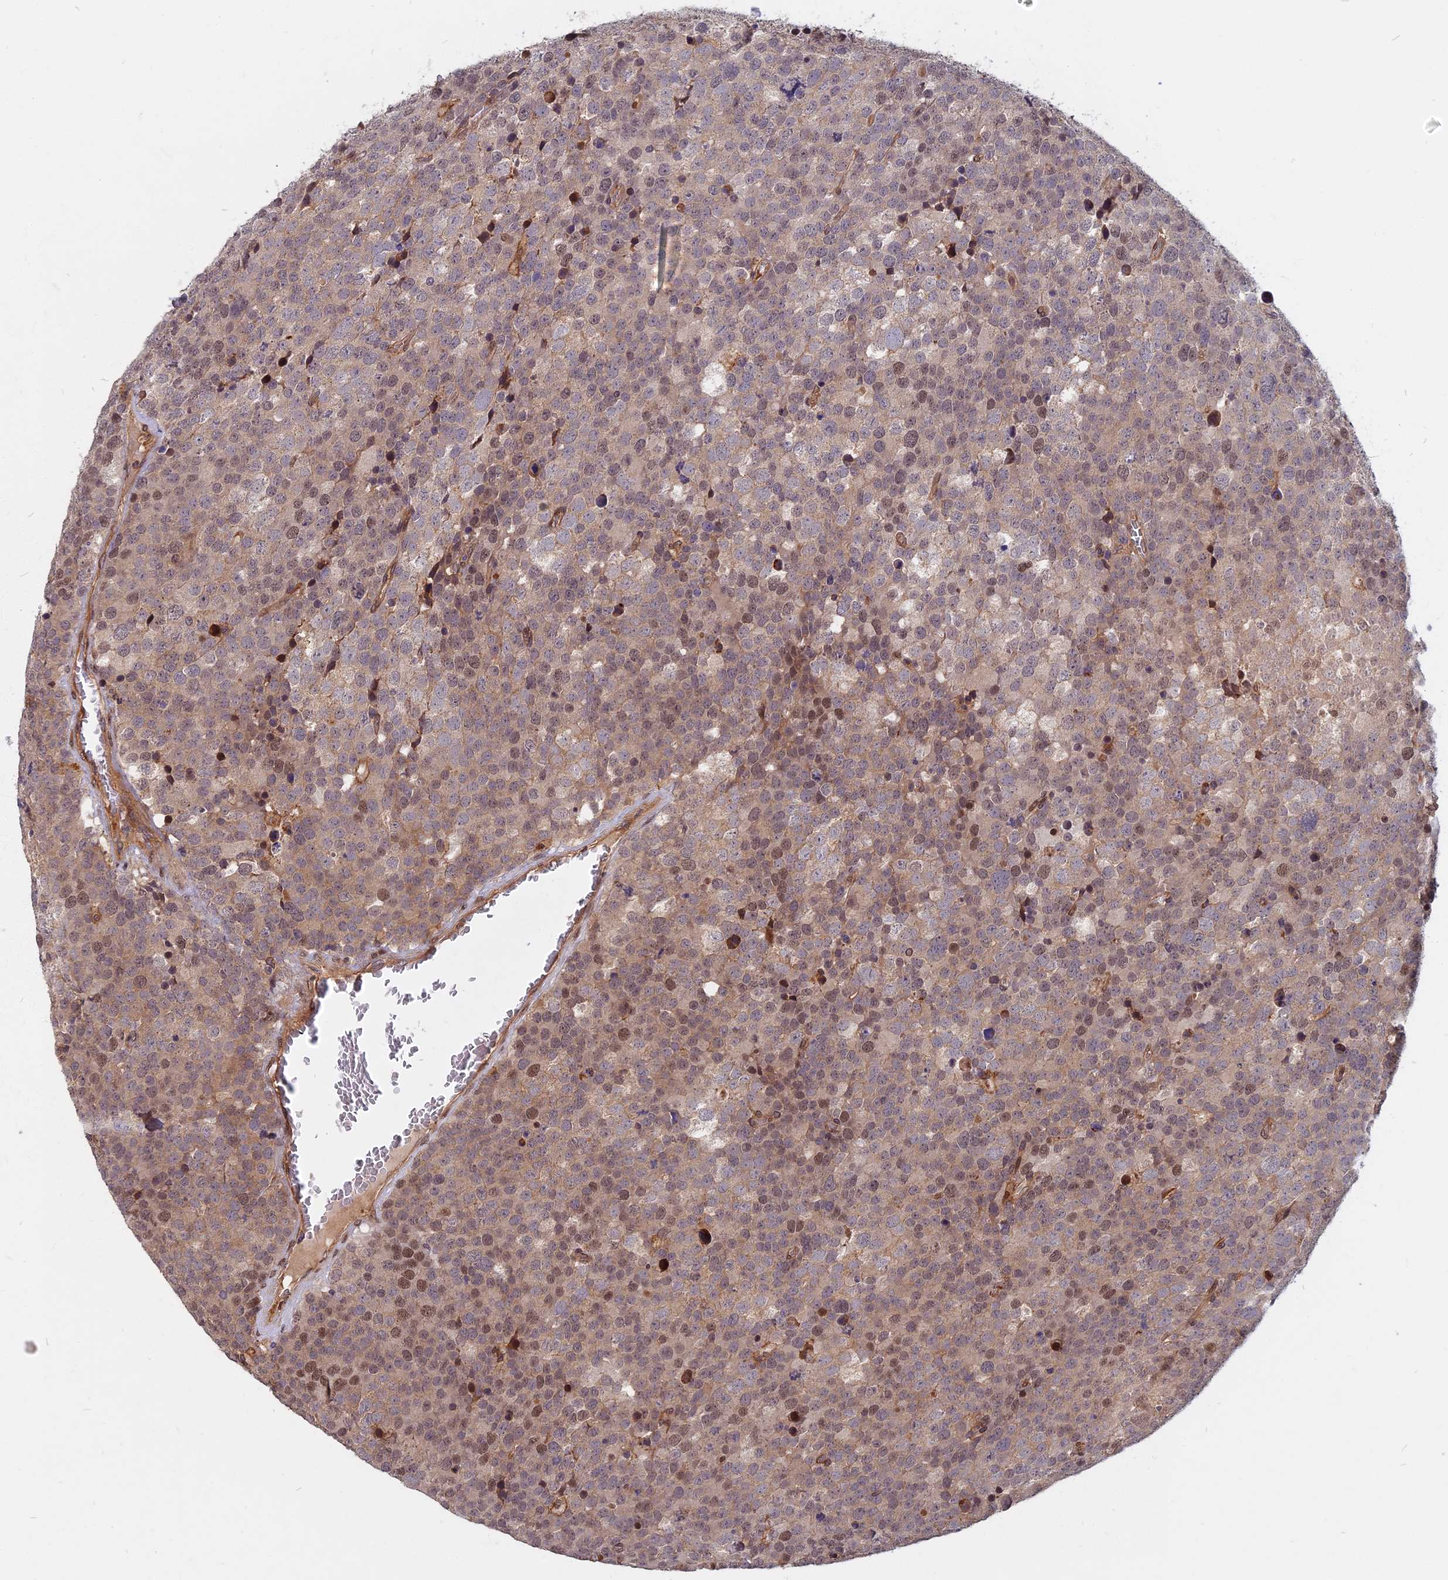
{"staining": {"intensity": "moderate", "quantity": "25%-75%", "location": "nuclear"}, "tissue": "testis cancer", "cell_type": "Tumor cells", "image_type": "cancer", "snomed": [{"axis": "morphology", "description": "Seminoma, NOS"}, {"axis": "topography", "description": "Testis"}], "caption": "Brown immunohistochemical staining in testis cancer (seminoma) reveals moderate nuclear expression in about 25%-75% of tumor cells. The protein is shown in brown color, while the nuclei are stained blue.", "gene": "SPG11", "patient": {"sex": "male", "age": 71}}